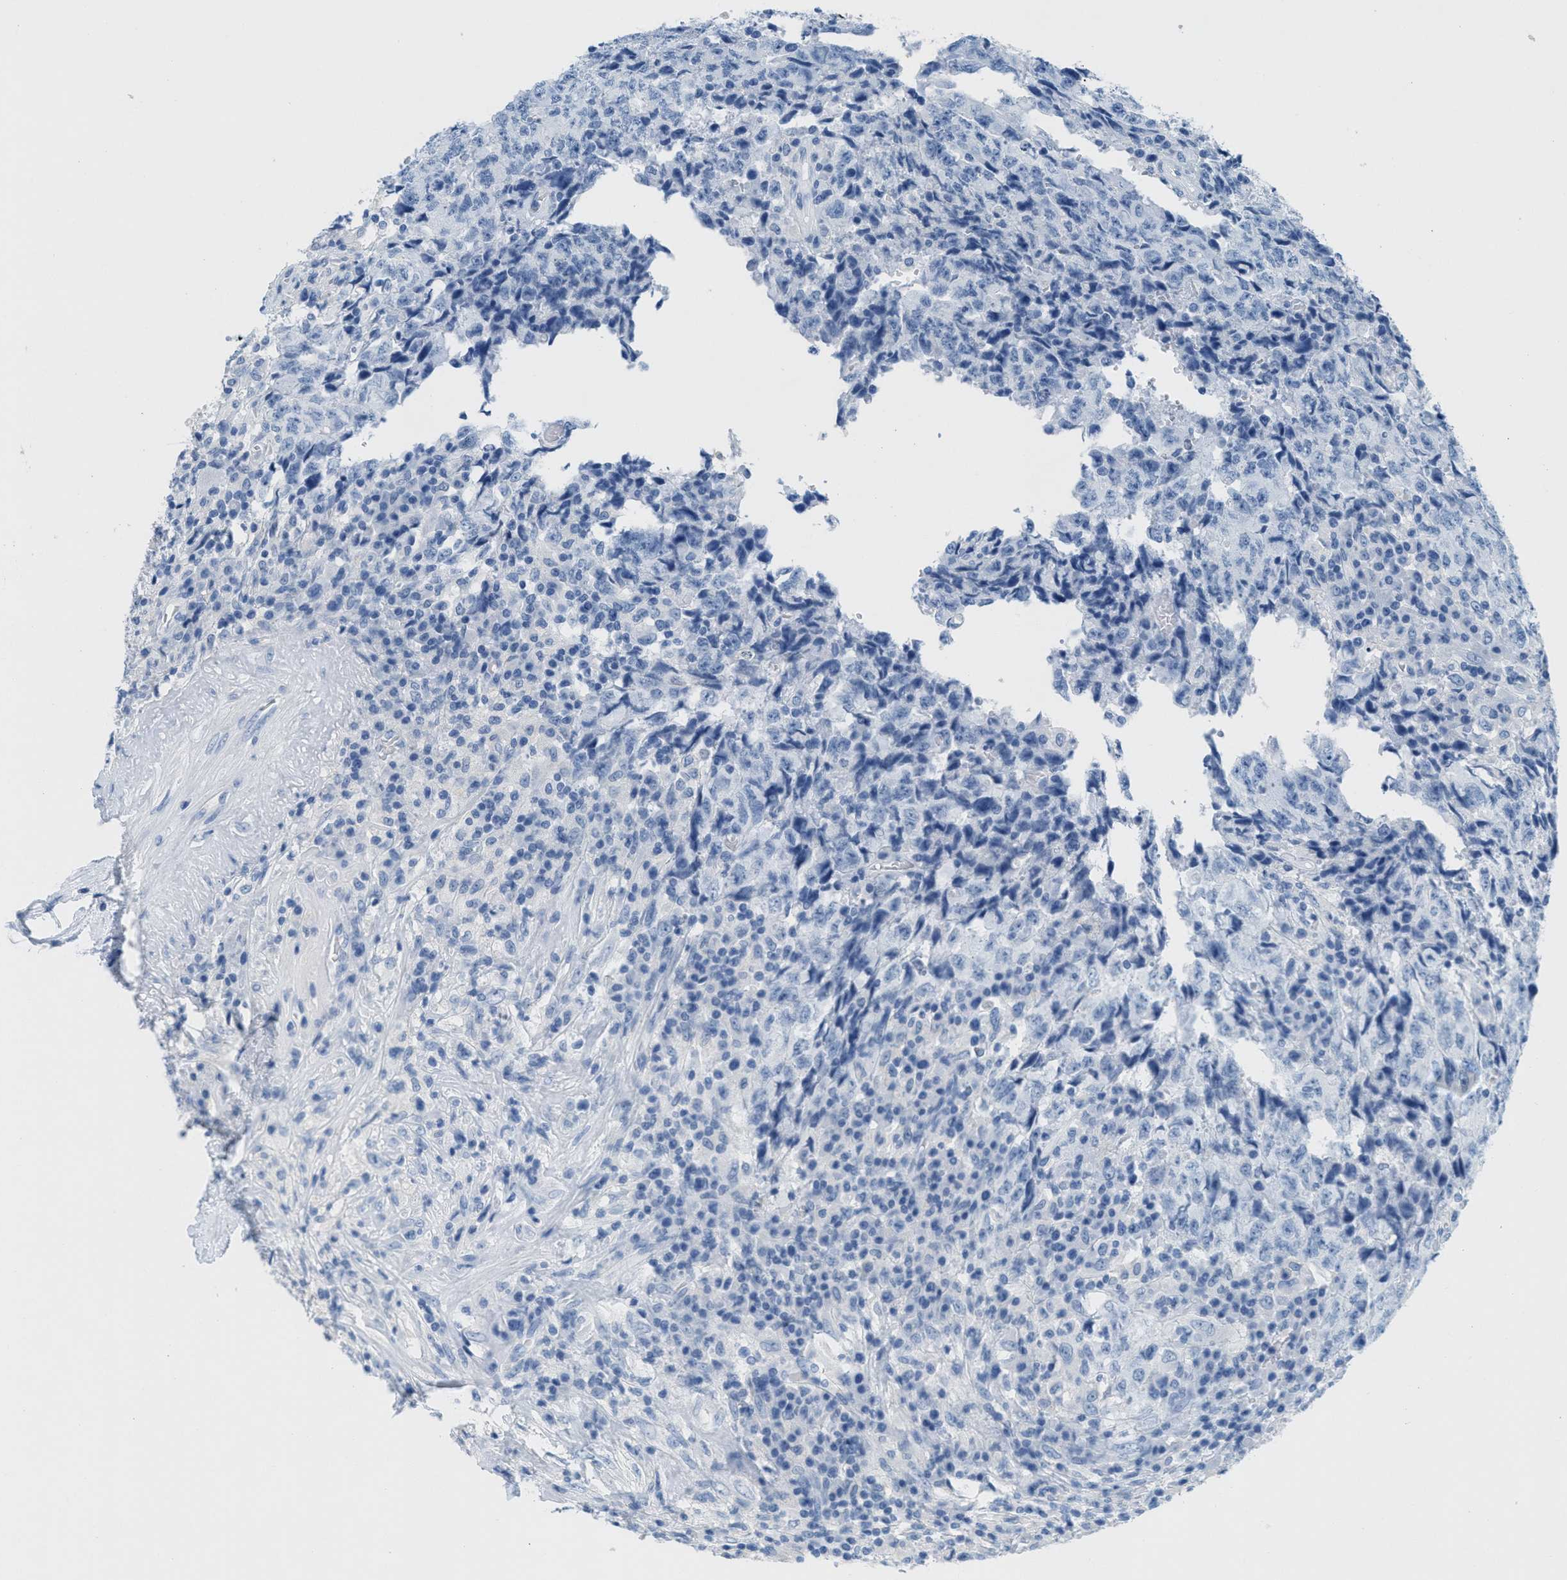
{"staining": {"intensity": "negative", "quantity": "none", "location": "none"}, "tissue": "testis cancer", "cell_type": "Tumor cells", "image_type": "cancer", "snomed": [{"axis": "morphology", "description": "Necrosis, NOS"}, {"axis": "morphology", "description": "Carcinoma, Embryonal, NOS"}, {"axis": "topography", "description": "Testis"}], "caption": "High magnification brightfield microscopy of testis embryonal carcinoma stained with DAB (3,3'-diaminobenzidine) (brown) and counterstained with hematoxylin (blue): tumor cells show no significant expression.", "gene": "GPM6A", "patient": {"sex": "male", "age": 19}}